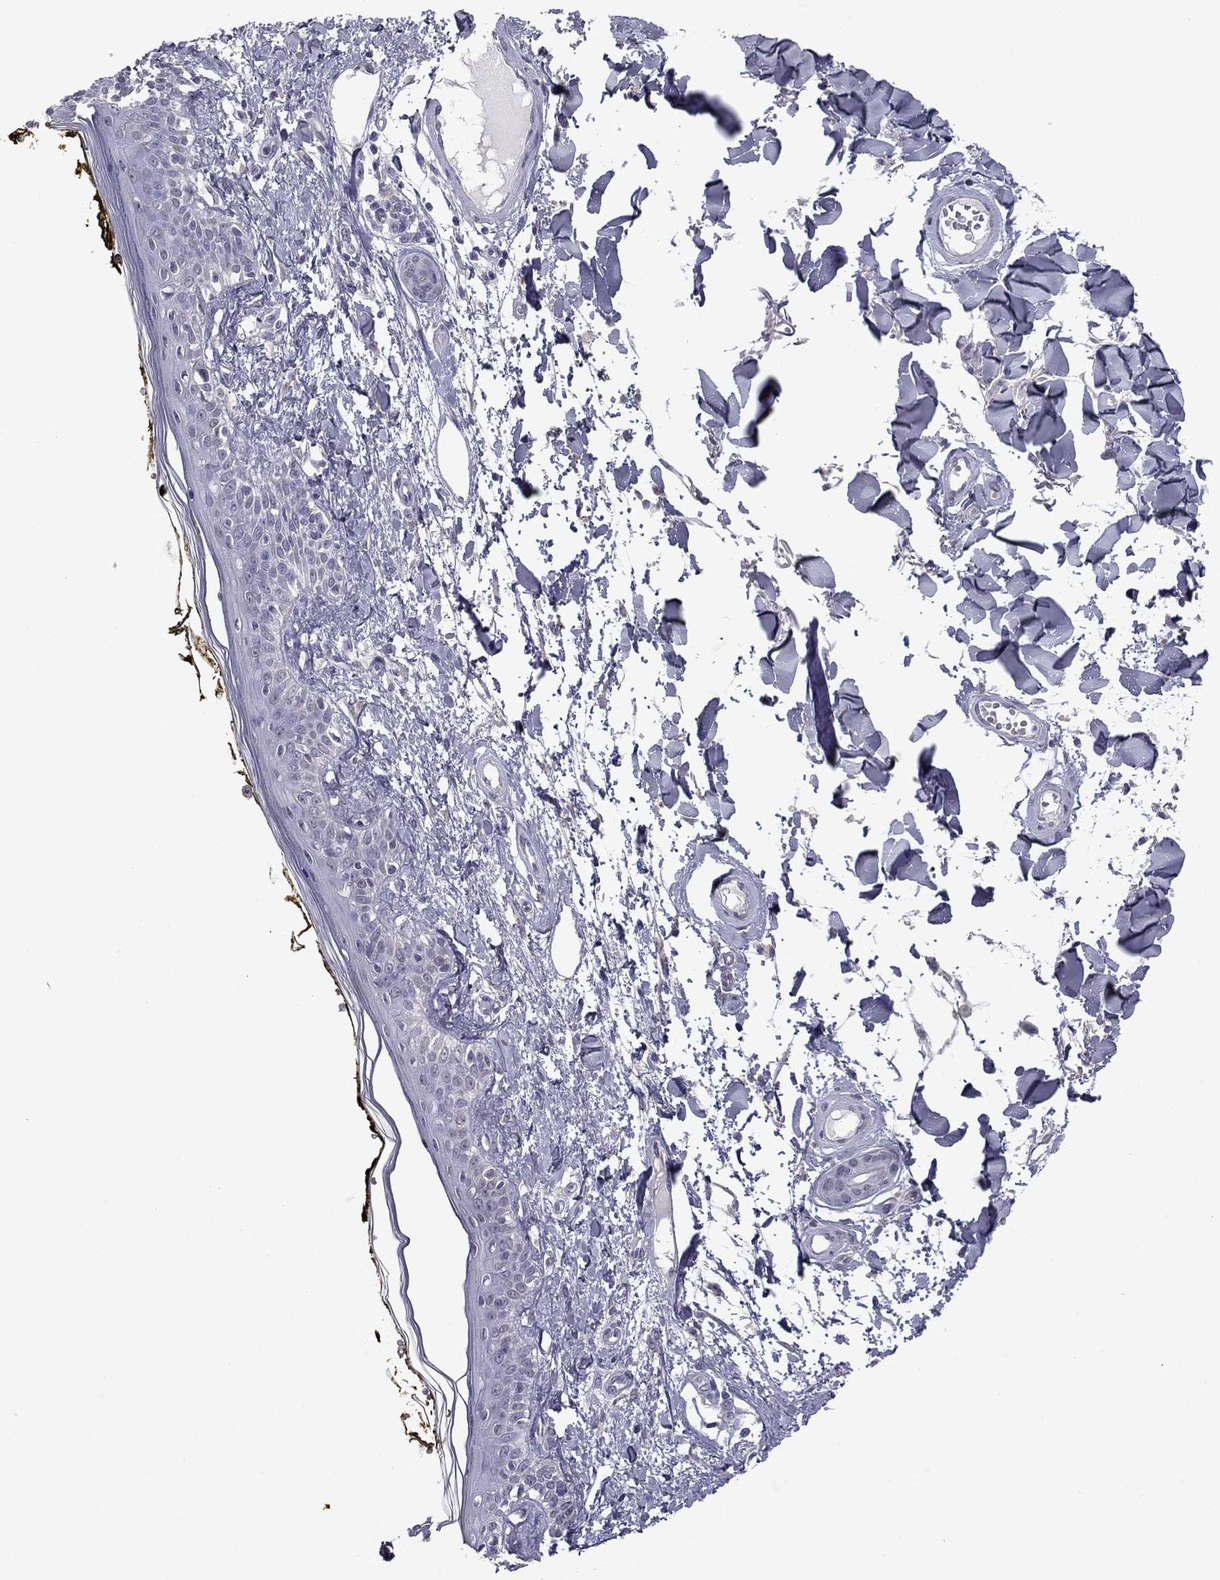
{"staining": {"intensity": "negative", "quantity": "none", "location": "none"}, "tissue": "skin", "cell_type": "Fibroblasts", "image_type": "normal", "snomed": [{"axis": "morphology", "description": "Normal tissue, NOS"}, {"axis": "topography", "description": "Skin"}], "caption": "Immunohistochemistry (IHC) of normal human skin reveals no expression in fibroblasts.", "gene": "PRRT2", "patient": {"sex": "male", "age": 76}}